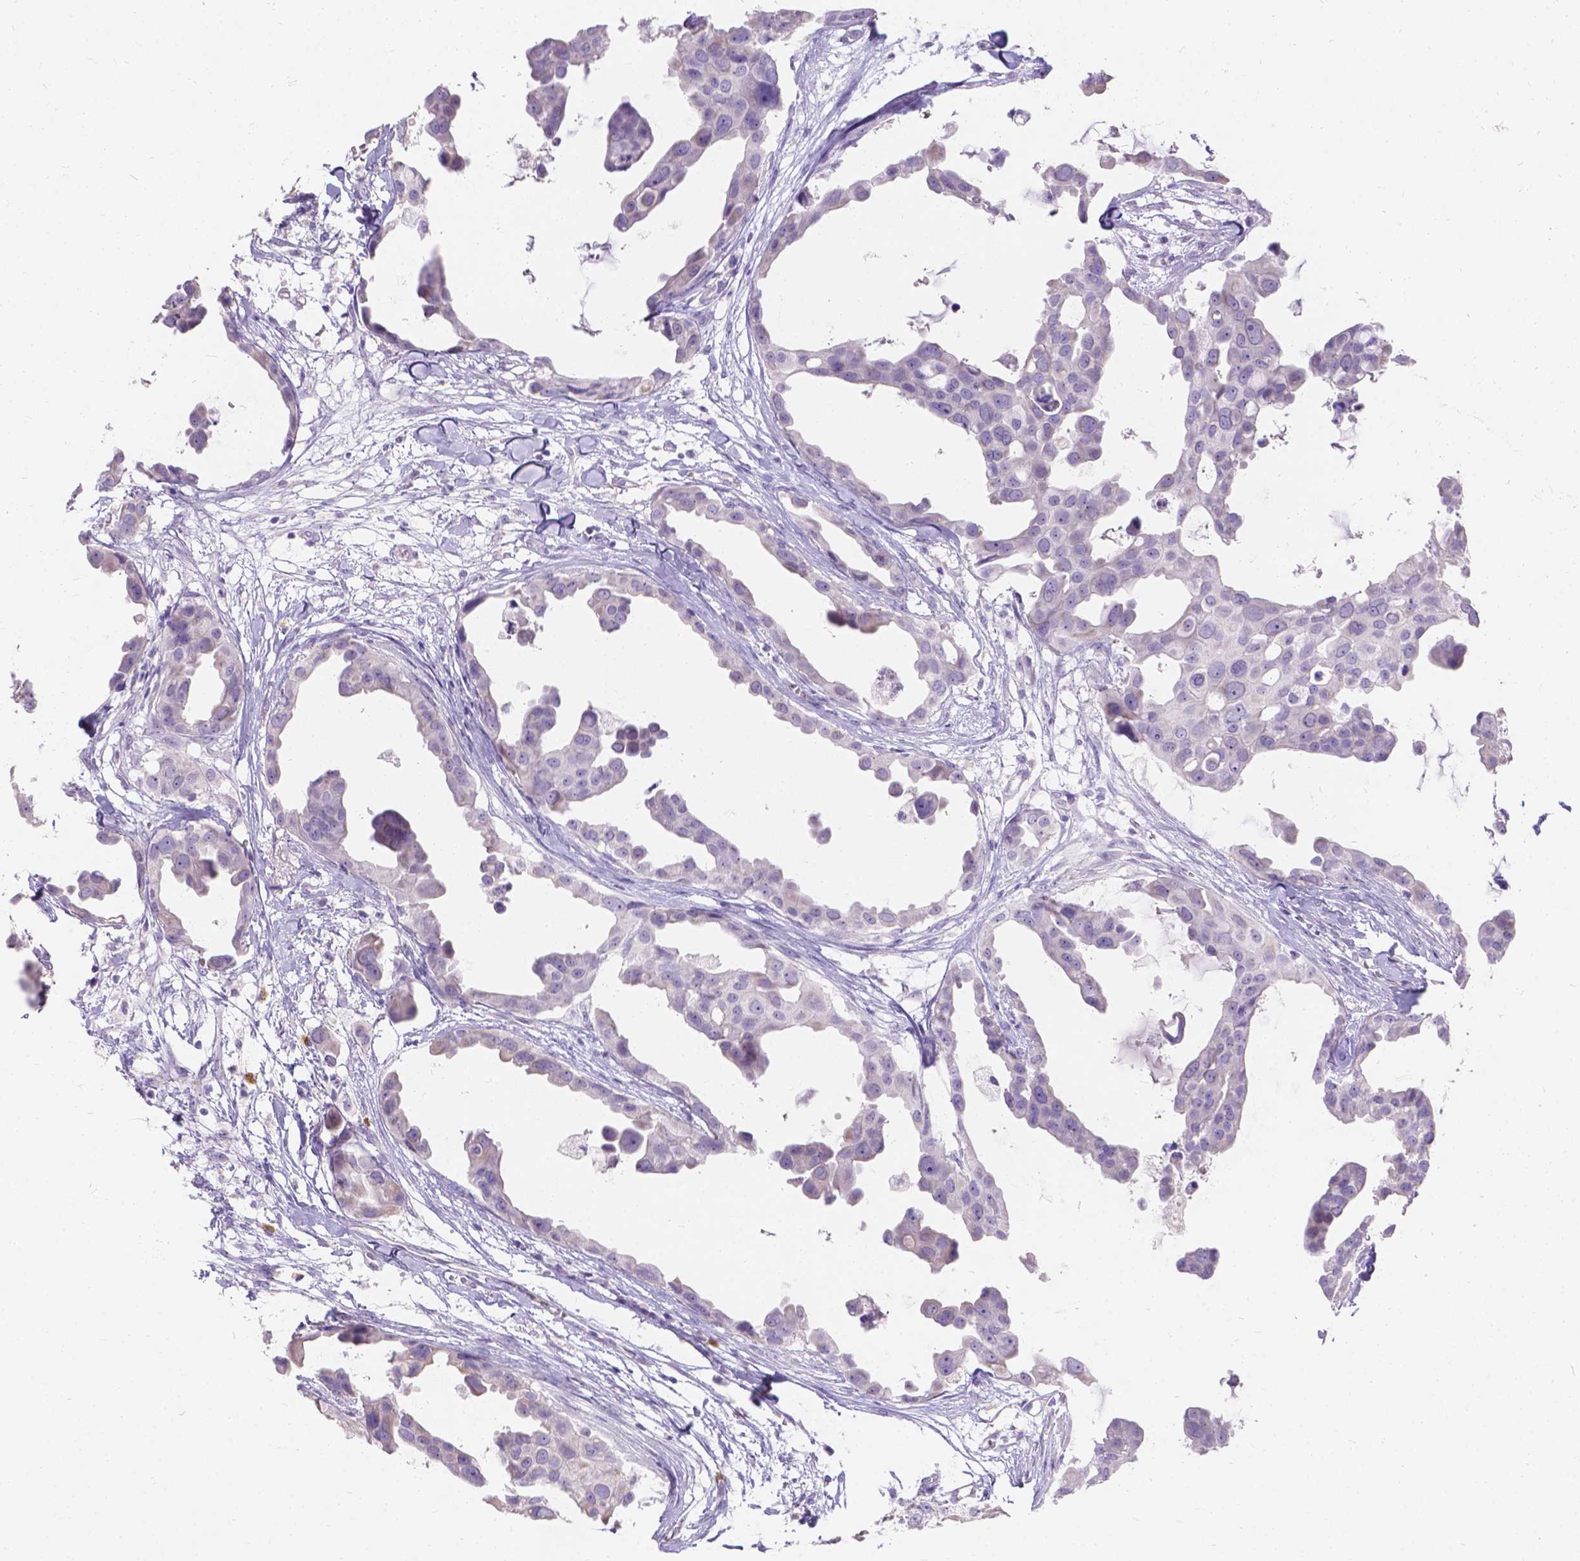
{"staining": {"intensity": "weak", "quantity": "<25%", "location": "cytoplasmic/membranous"}, "tissue": "breast cancer", "cell_type": "Tumor cells", "image_type": "cancer", "snomed": [{"axis": "morphology", "description": "Duct carcinoma"}, {"axis": "topography", "description": "Breast"}], "caption": "Immunohistochemical staining of human breast cancer shows no significant staining in tumor cells. (DAB immunohistochemistry visualized using brightfield microscopy, high magnification).", "gene": "GNRHR", "patient": {"sex": "female", "age": 38}}